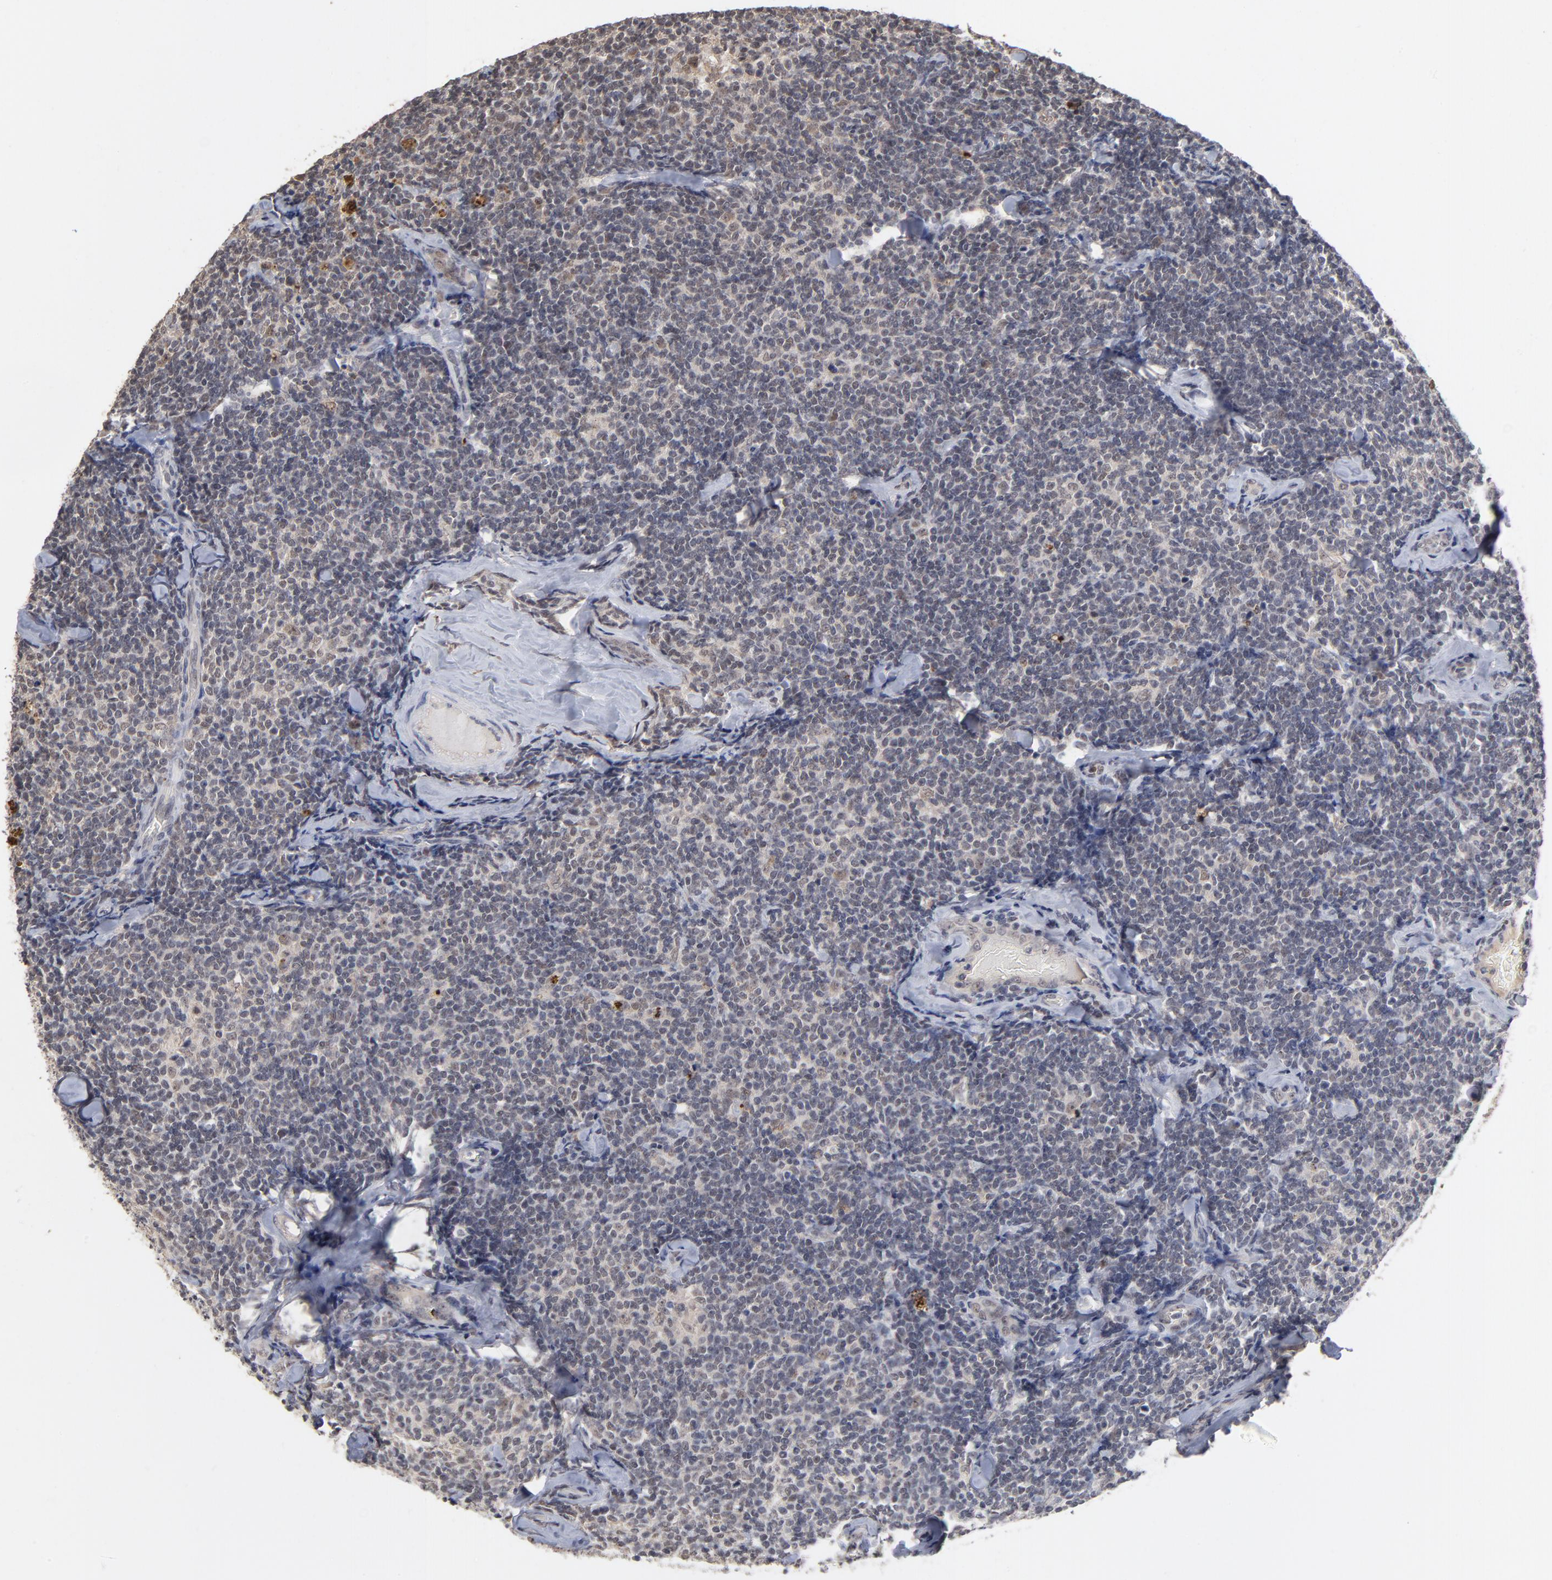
{"staining": {"intensity": "weak", "quantity": "25%-75%", "location": "cytoplasmic/membranous,nuclear"}, "tissue": "lymphoma", "cell_type": "Tumor cells", "image_type": "cancer", "snomed": [{"axis": "morphology", "description": "Malignant lymphoma, non-Hodgkin's type, Low grade"}, {"axis": "topography", "description": "Lymph node"}], "caption": "A brown stain highlights weak cytoplasmic/membranous and nuclear expression of a protein in human lymphoma tumor cells.", "gene": "WSB1", "patient": {"sex": "female", "age": 56}}